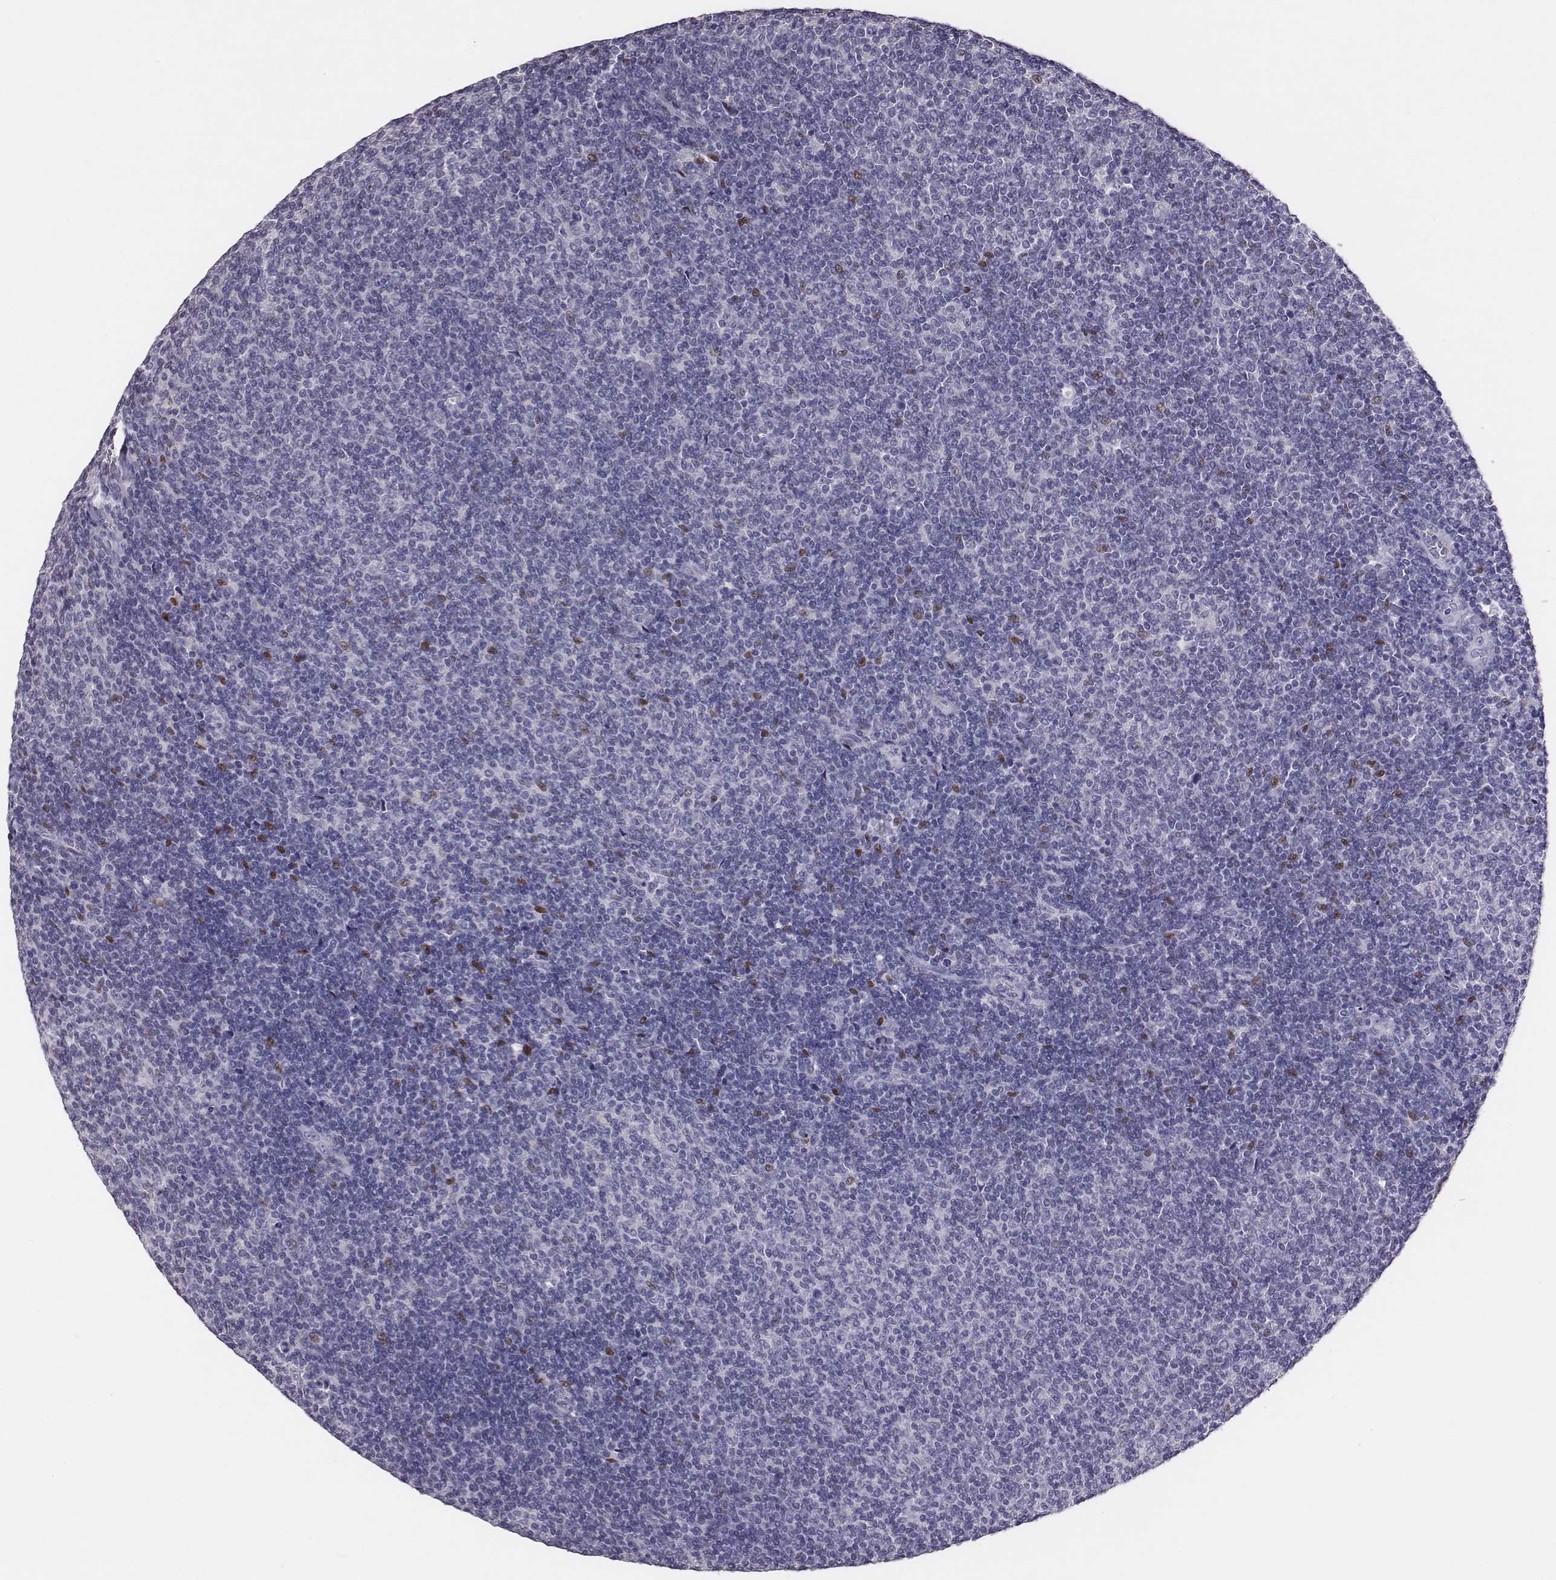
{"staining": {"intensity": "moderate", "quantity": "<25%", "location": "nuclear"}, "tissue": "lymphoma", "cell_type": "Tumor cells", "image_type": "cancer", "snomed": [{"axis": "morphology", "description": "Malignant lymphoma, non-Hodgkin's type, Low grade"}, {"axis": "topography", "description": "Lymph node"}], "caption": "Immunohistochemical staining of lymphoma exhibits low levels of moderate nuclear positivity in approximately <25% of tumor cells.", "gene": "EN1", "patient": {"sex": "male", "age": 52}}